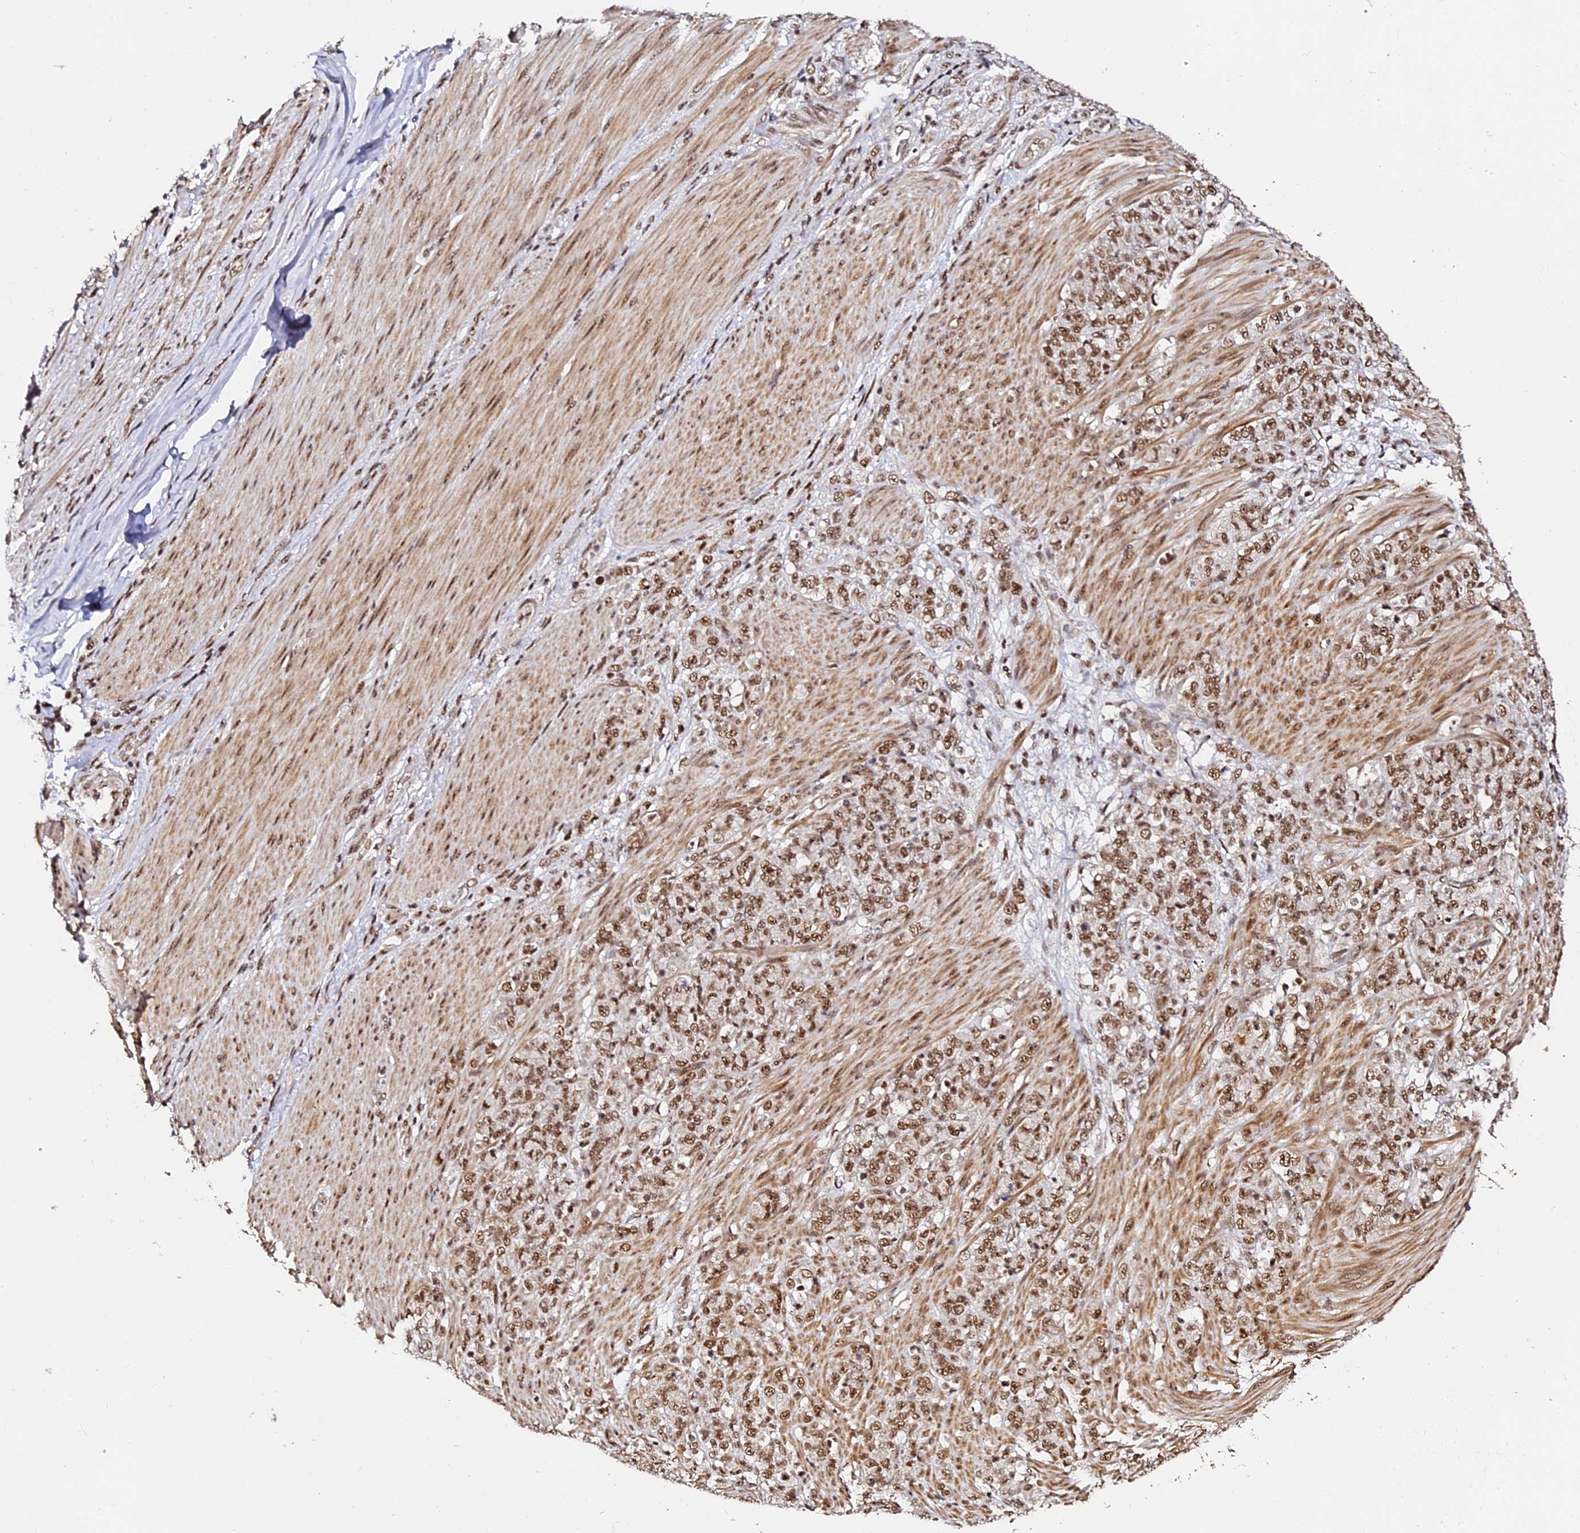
{"staining": {"intensity": "moderate", "quantity": ">75%", "location": "nuclear"}, "tissue": "stomach cancer", "cell_type": "Tumor cells", "image_type": "cancer", "snomed": [{"axis": "morphology", "description": "Adenocarcinoma, NOS"}, {"axis": "topography", "description": "Stomach"}], "caption": "This is a histology image of immunohistochemistry staining of stomach cancer, which shows moderate expression in the nuclear of tumor cells.", "gene": "MCRS1", "patient": {"sex": "female", "age": 79}}